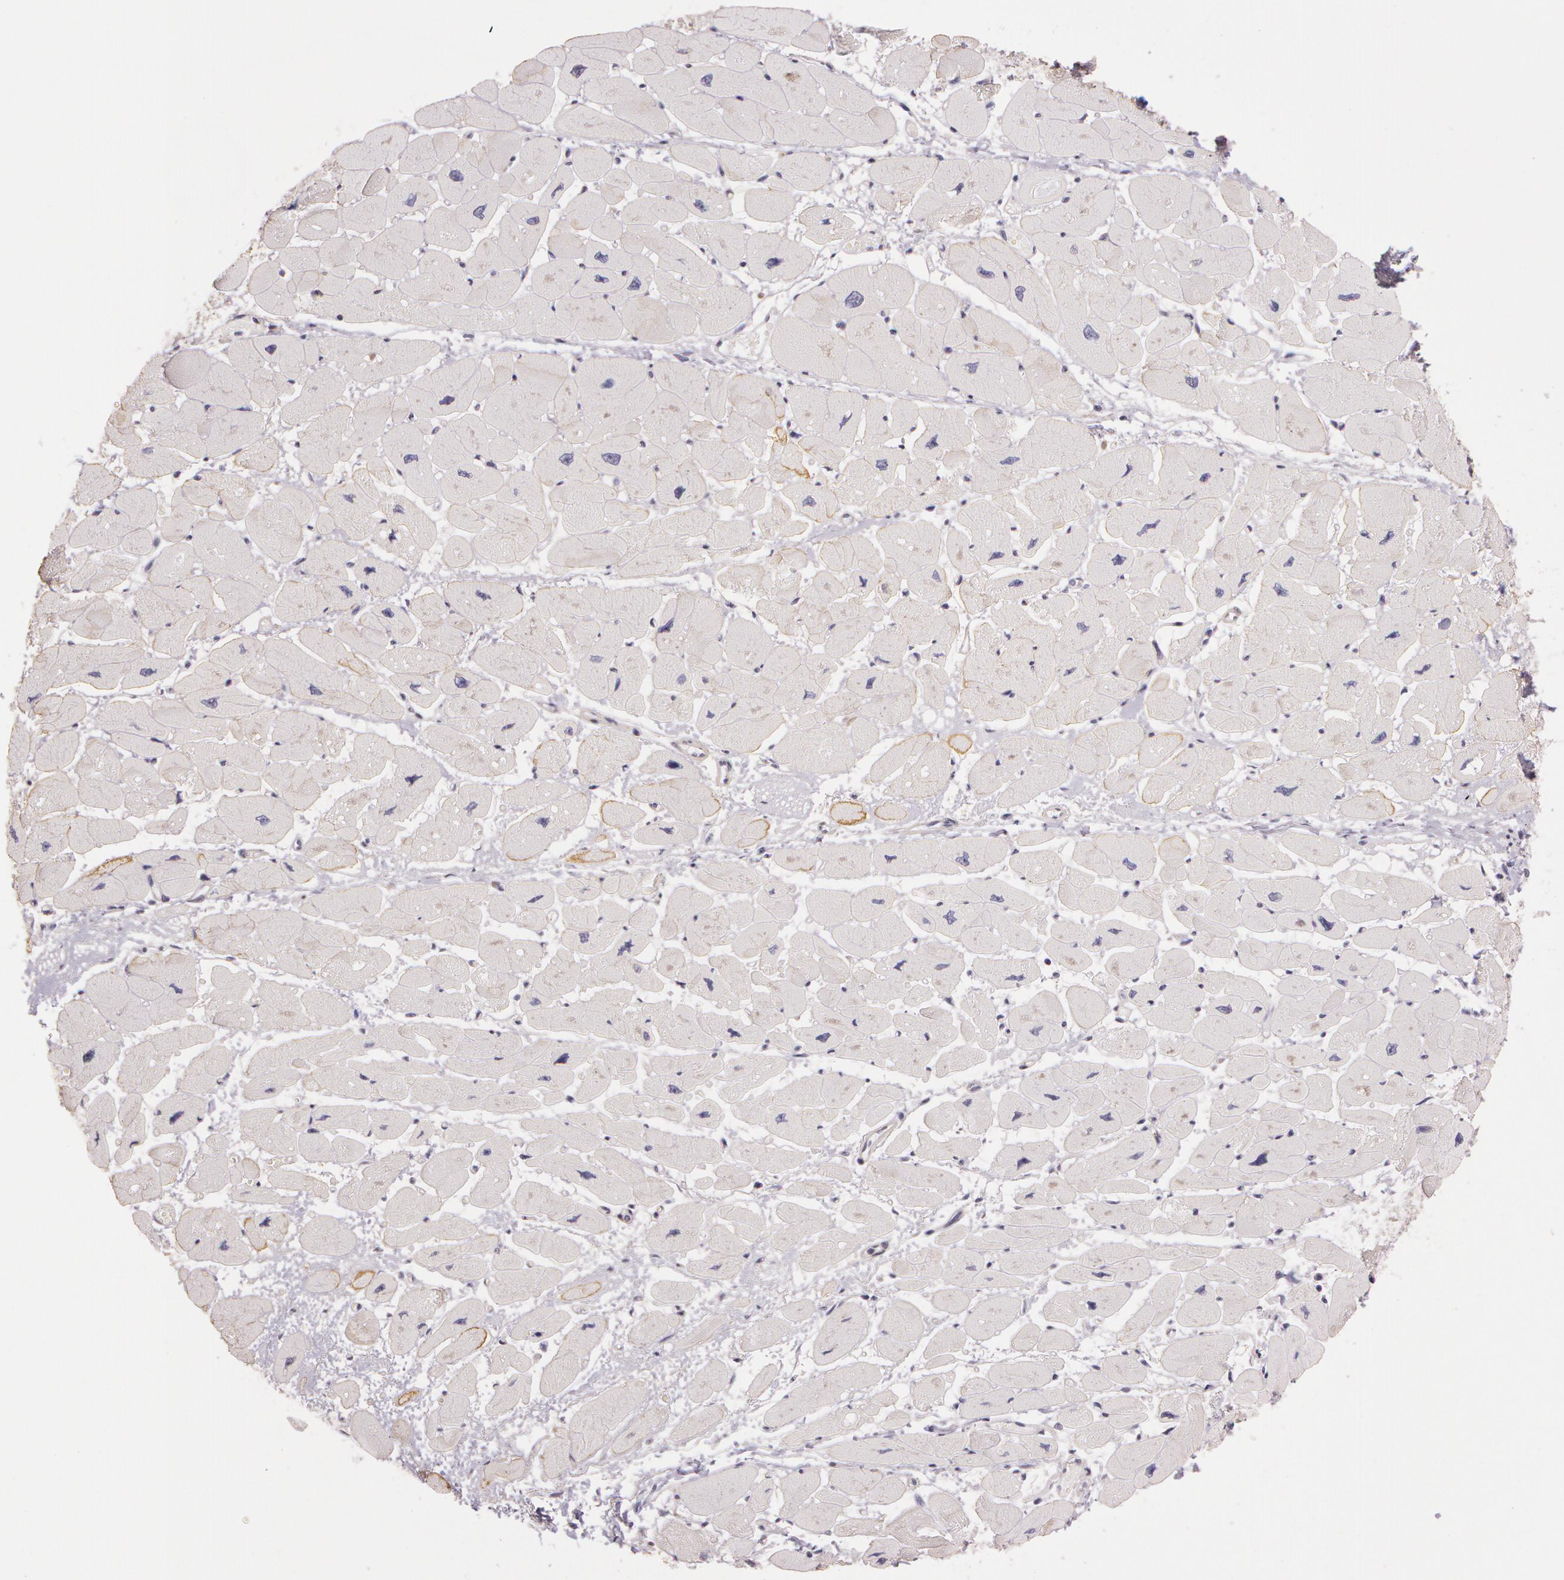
{"staining": {"intensity": "negative", "quantity": "none", "location": "none"}, "tissue": "heart muscle", "cell_type": "Cardiomyocytes", "image_type": "normal", "snomed": [{"axis": "morphology", "description": "Normal tissue, NOS"}, {"axis": "topography", "description": "Heart"}], "caption": "IHC histopathology image of benign heart muscle: heart muscle stained with DAB demonstrates no significant protein positivity in cardiomyocytes.", "gene": "G2E3", "patient": {"sex": "female", "age": 54}}